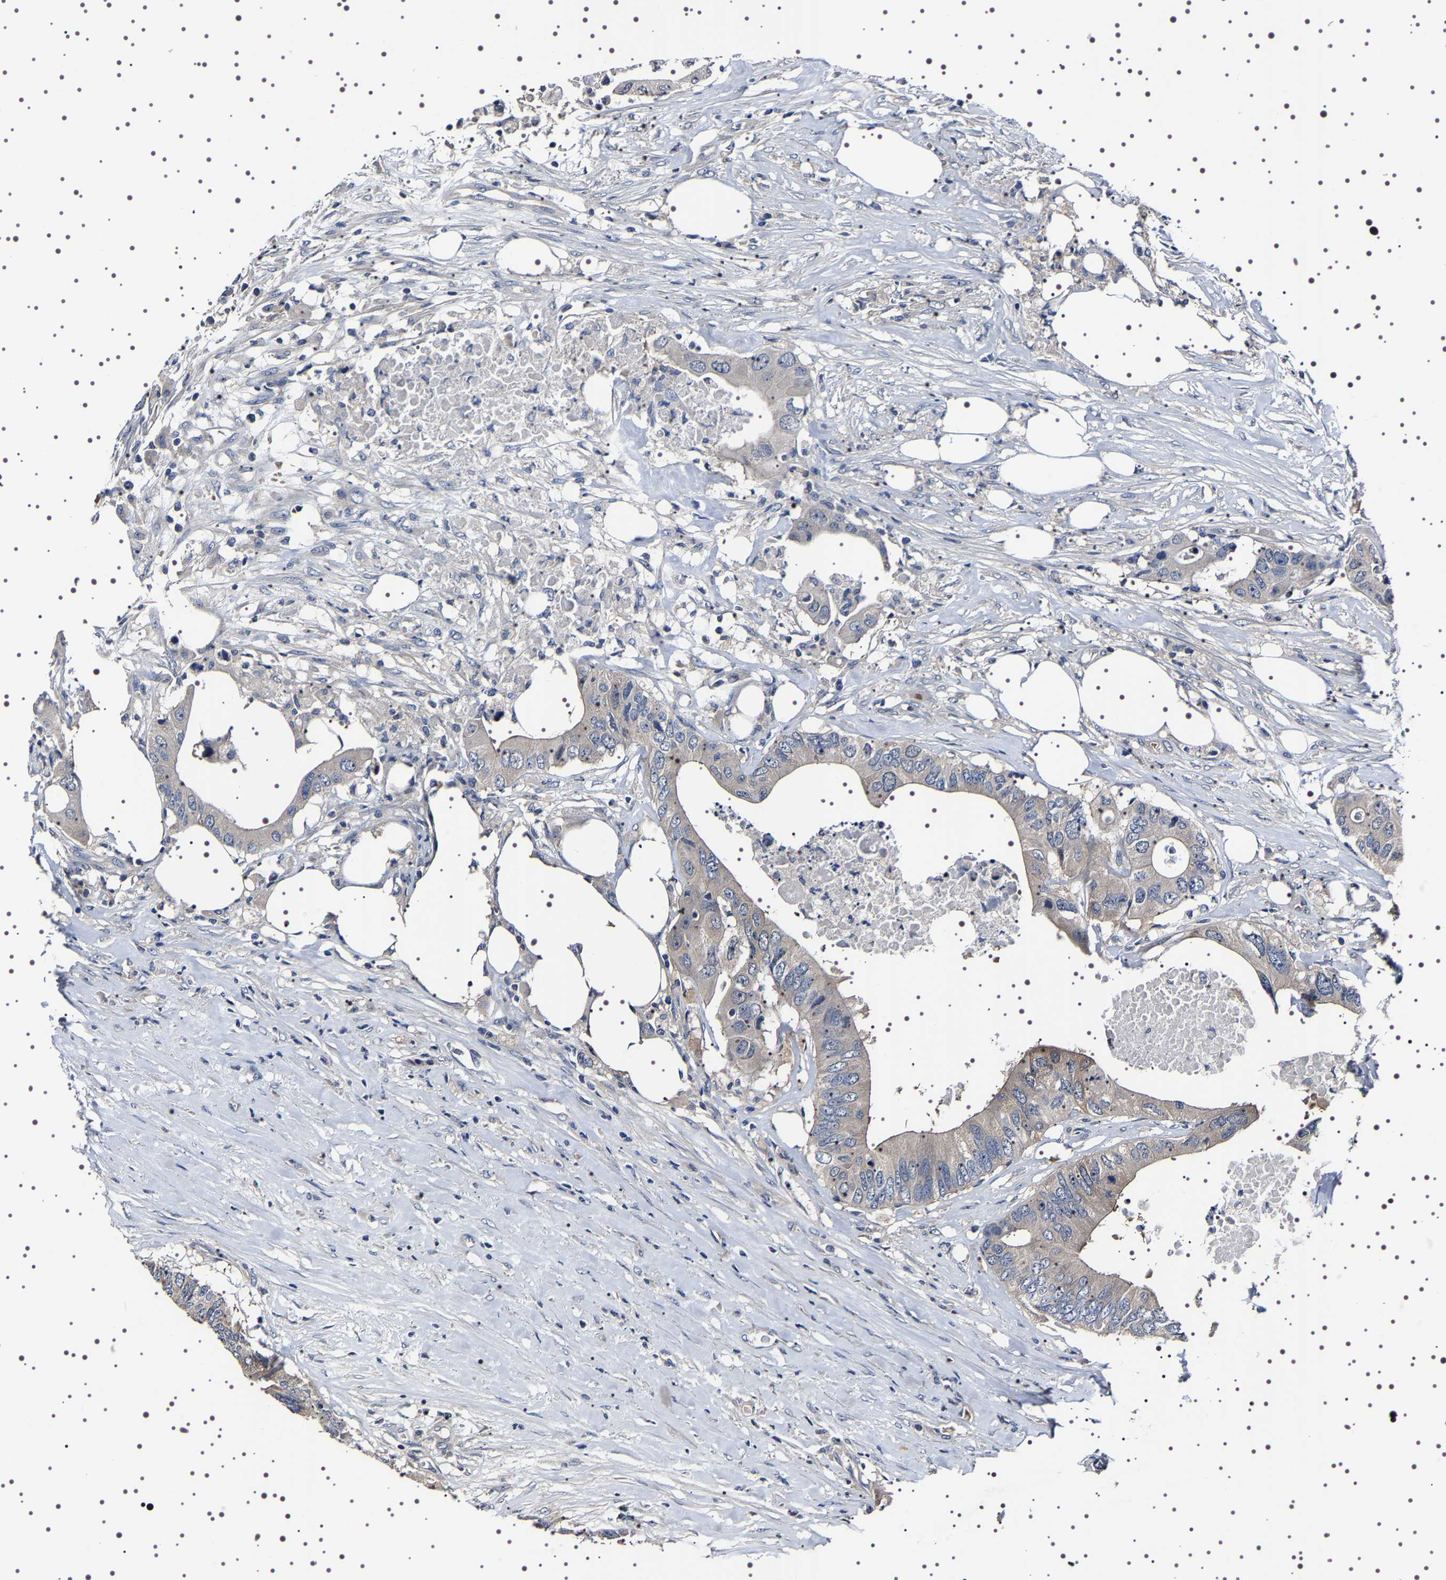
{"staining": {"intensity": "negative", "quantity": "none", "location": "none"}, "tissue": "colorectal cancer", "cell_type": "Tumor cells", "image_type": "cancer", "snomed": [{"axis": "morphology", "description": "Adenocarcinoma, NOS"}, {"axis": "topography", "description": "Colon"}], "caption": "This is an immunohistochemistry histopathology image of human adenocarcinoma (colorectal). There is no staining in tumor cells.", "gene": "TARBP1", "patient": {"sex": "male", "age": 71}}